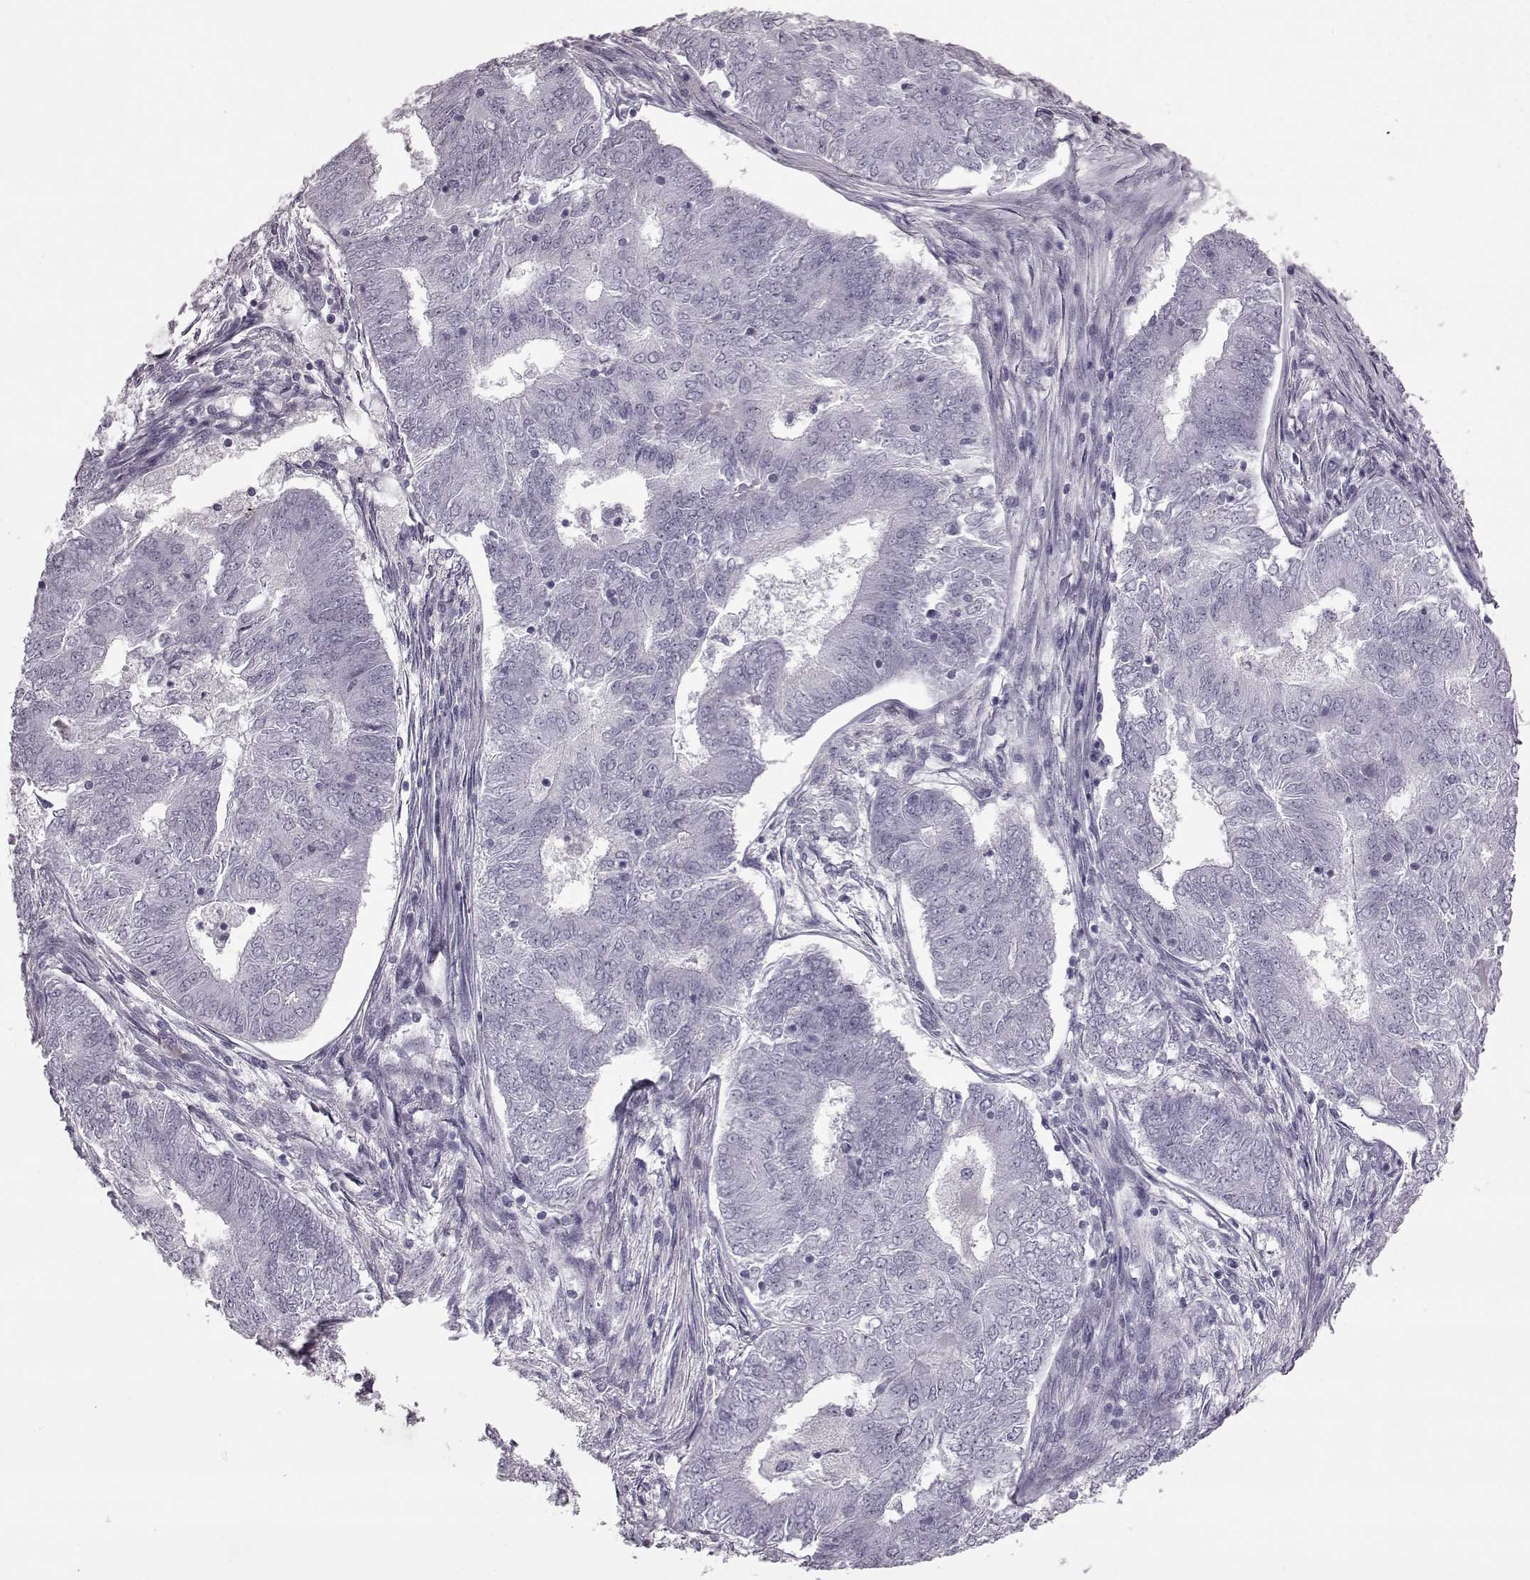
{"staining": {"intensity": "negative", "quantity": "none", "location": "none"}, "tissue": "endometrial cancer", "cell_type": "Tumor cells", "image_type": "cancer", "snomed": [{"axis": "morphology", "description": "Adenocarcinoma, NOS"}, {"axis": "topography", "description": "Endometrium"}], "caption": "This is an immunohistochemistry micrograph of human adenocarcinoma (endometrial). There is no positivity in tumor cells.", "gene": "PRPH2", "patient": {"sex": "female", "age": 62}}